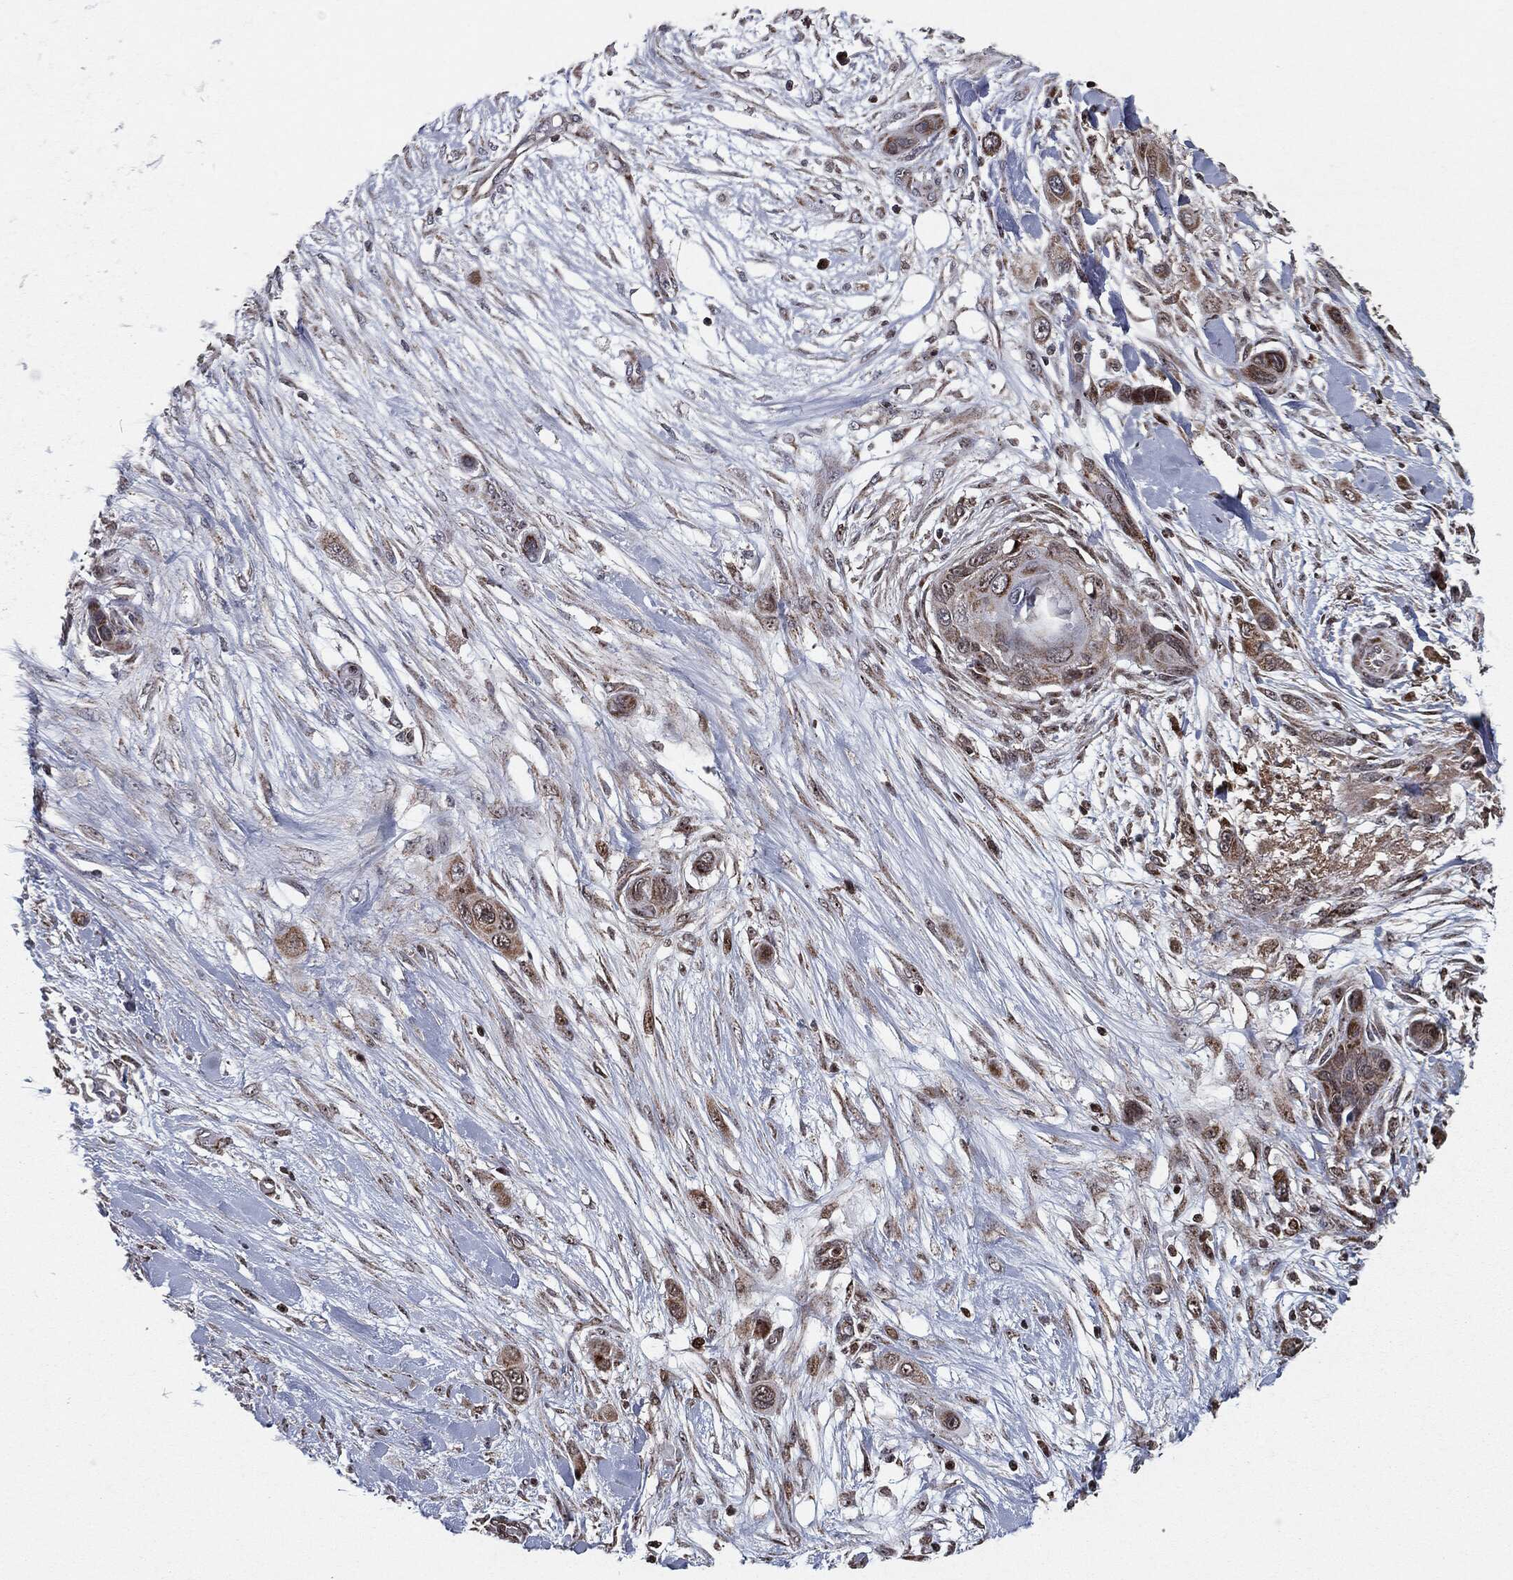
{"staining": {"intensity": "moderate", "quantity": "25%-75%", "location": "cytoplasmic/membranous"}, "tissue": "skin cancer", "cell_type": "Tumor cells", "image_type": "cancer", "snomed": [{"axis": "morphology", "description": "Squamous cell carcinoma, NOS"}, {"axis": "topography", "description": "Skin"}], "caption": "Skin cancer stained with IHC reveals moderate cytoplasmic/membranous staining in about 25%-75% of tumor cells.", "gene": "CHCHD2", "patient": {"sex": "male", "age": 79}}